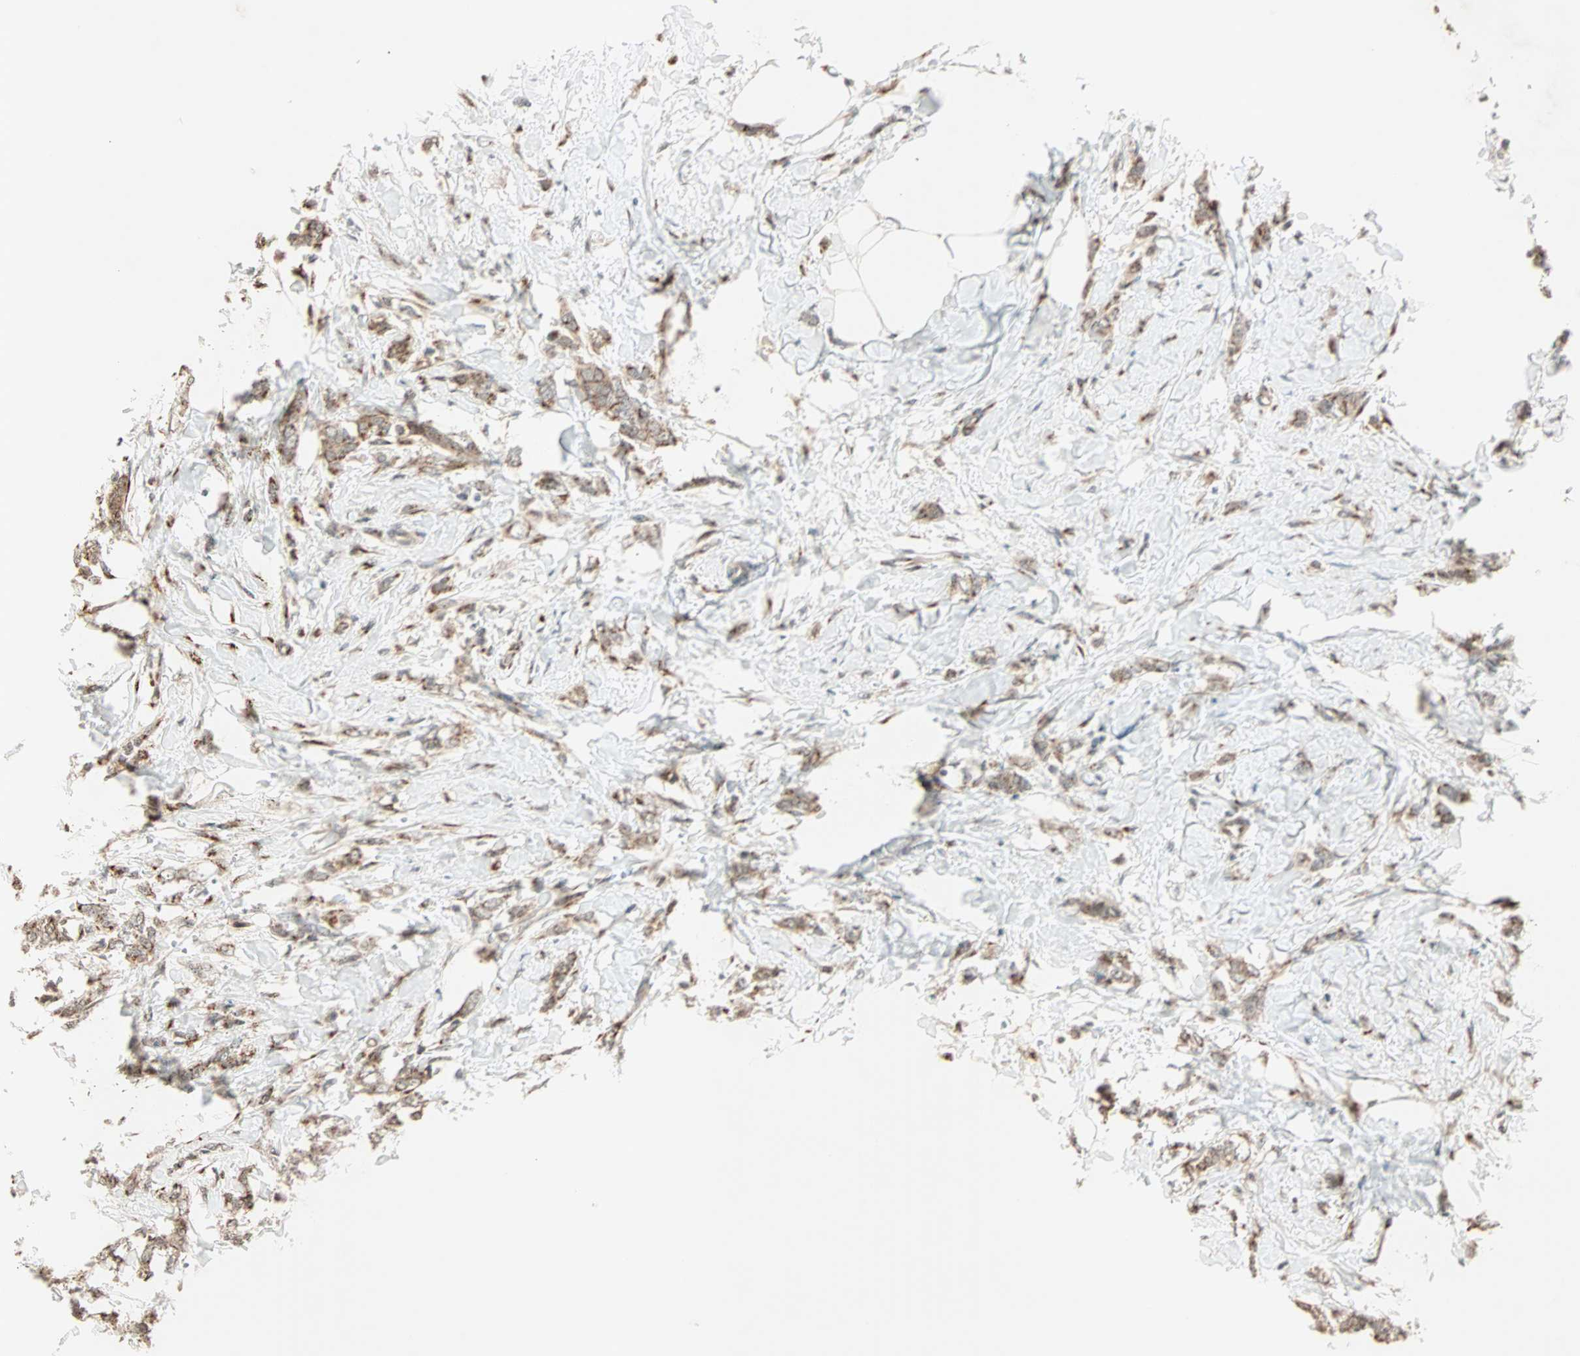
{"staining": {"intensity": "weak", "quantity": ">75%", "location": "cytoplasmic/membranous"}, "tissue": "breast cancer", "cell_type": "Tumor cells", "image_type": "cancer", "snomed": [{"axis": "morphology", "description": "Lobular carcinoma, in situ"}, {"axis": "morphology", "description": "Lobular carcinoma"}, {"axis": "topography", "description": "Breast"}], "caption": "Tumor cells demonstrate low levels of weak cytoplasmic/membranous staining in approximately >75% of cells in human breast cancer (lobular carcinoma in situ). (DAB (3,3'-diaminobenzidine) IHC with brightfield microscopy, high magnification).", "gene": "PRDM2", "patient": {"sex": "female", "age": 41}}